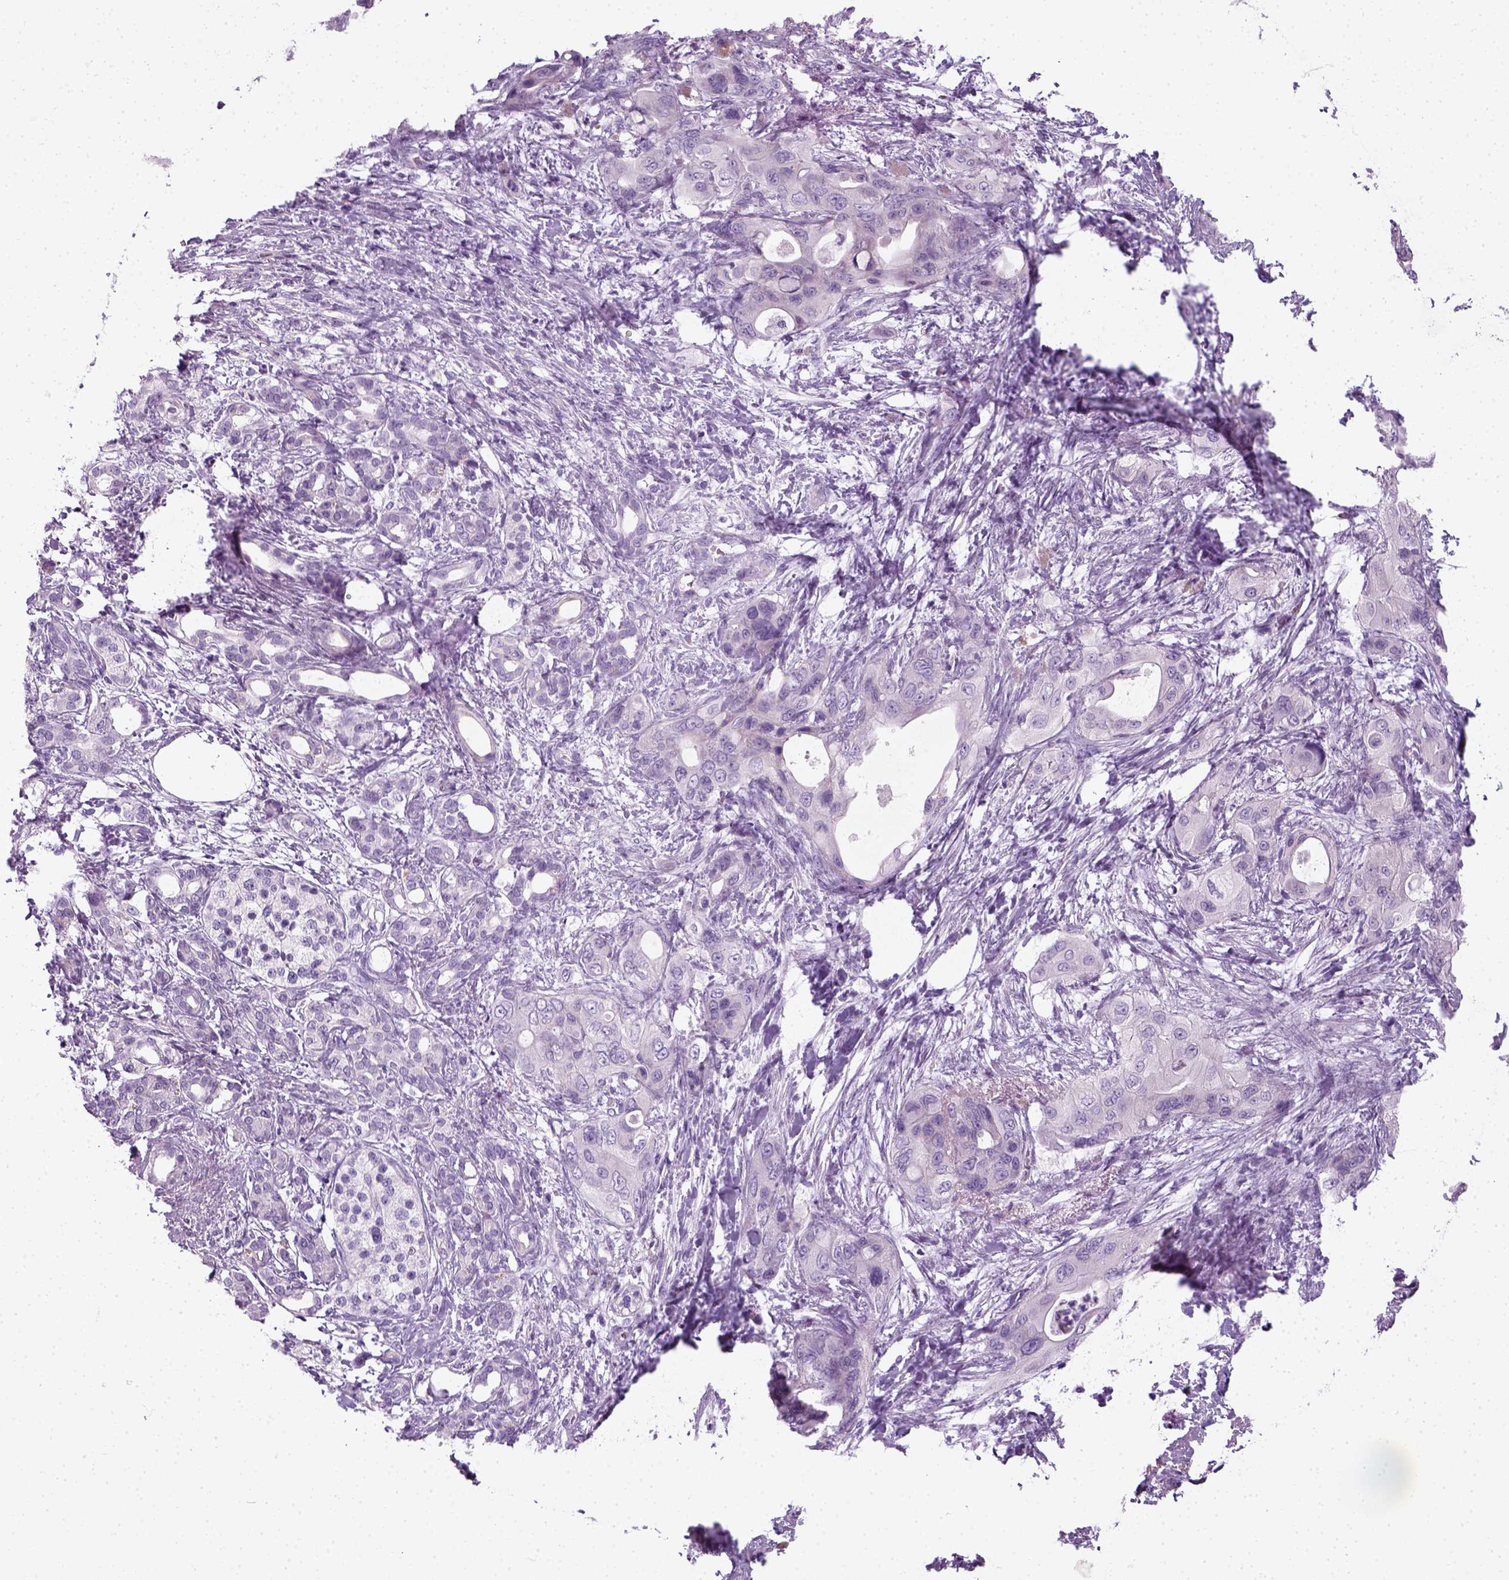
{"staining": {"intensity": "negative", "quantity": "none", "location": "none"}, "tissue": "pancreatic cancer", "cell_type": "Tumor cells", "image_type": "cancer", "snomed": [{"axis": "morphology", "description": "Adenocarcinoma, NOS"}, {"axis": "topography", "description": "Pancreas"}], "caption": "Human adenocarcinoma (pancreatic) stained for a protein using IHC demonstrates no positivity in tumor cells.", "gene": "SLC12A5", "patient": {"sex": "male", "age": 71}}